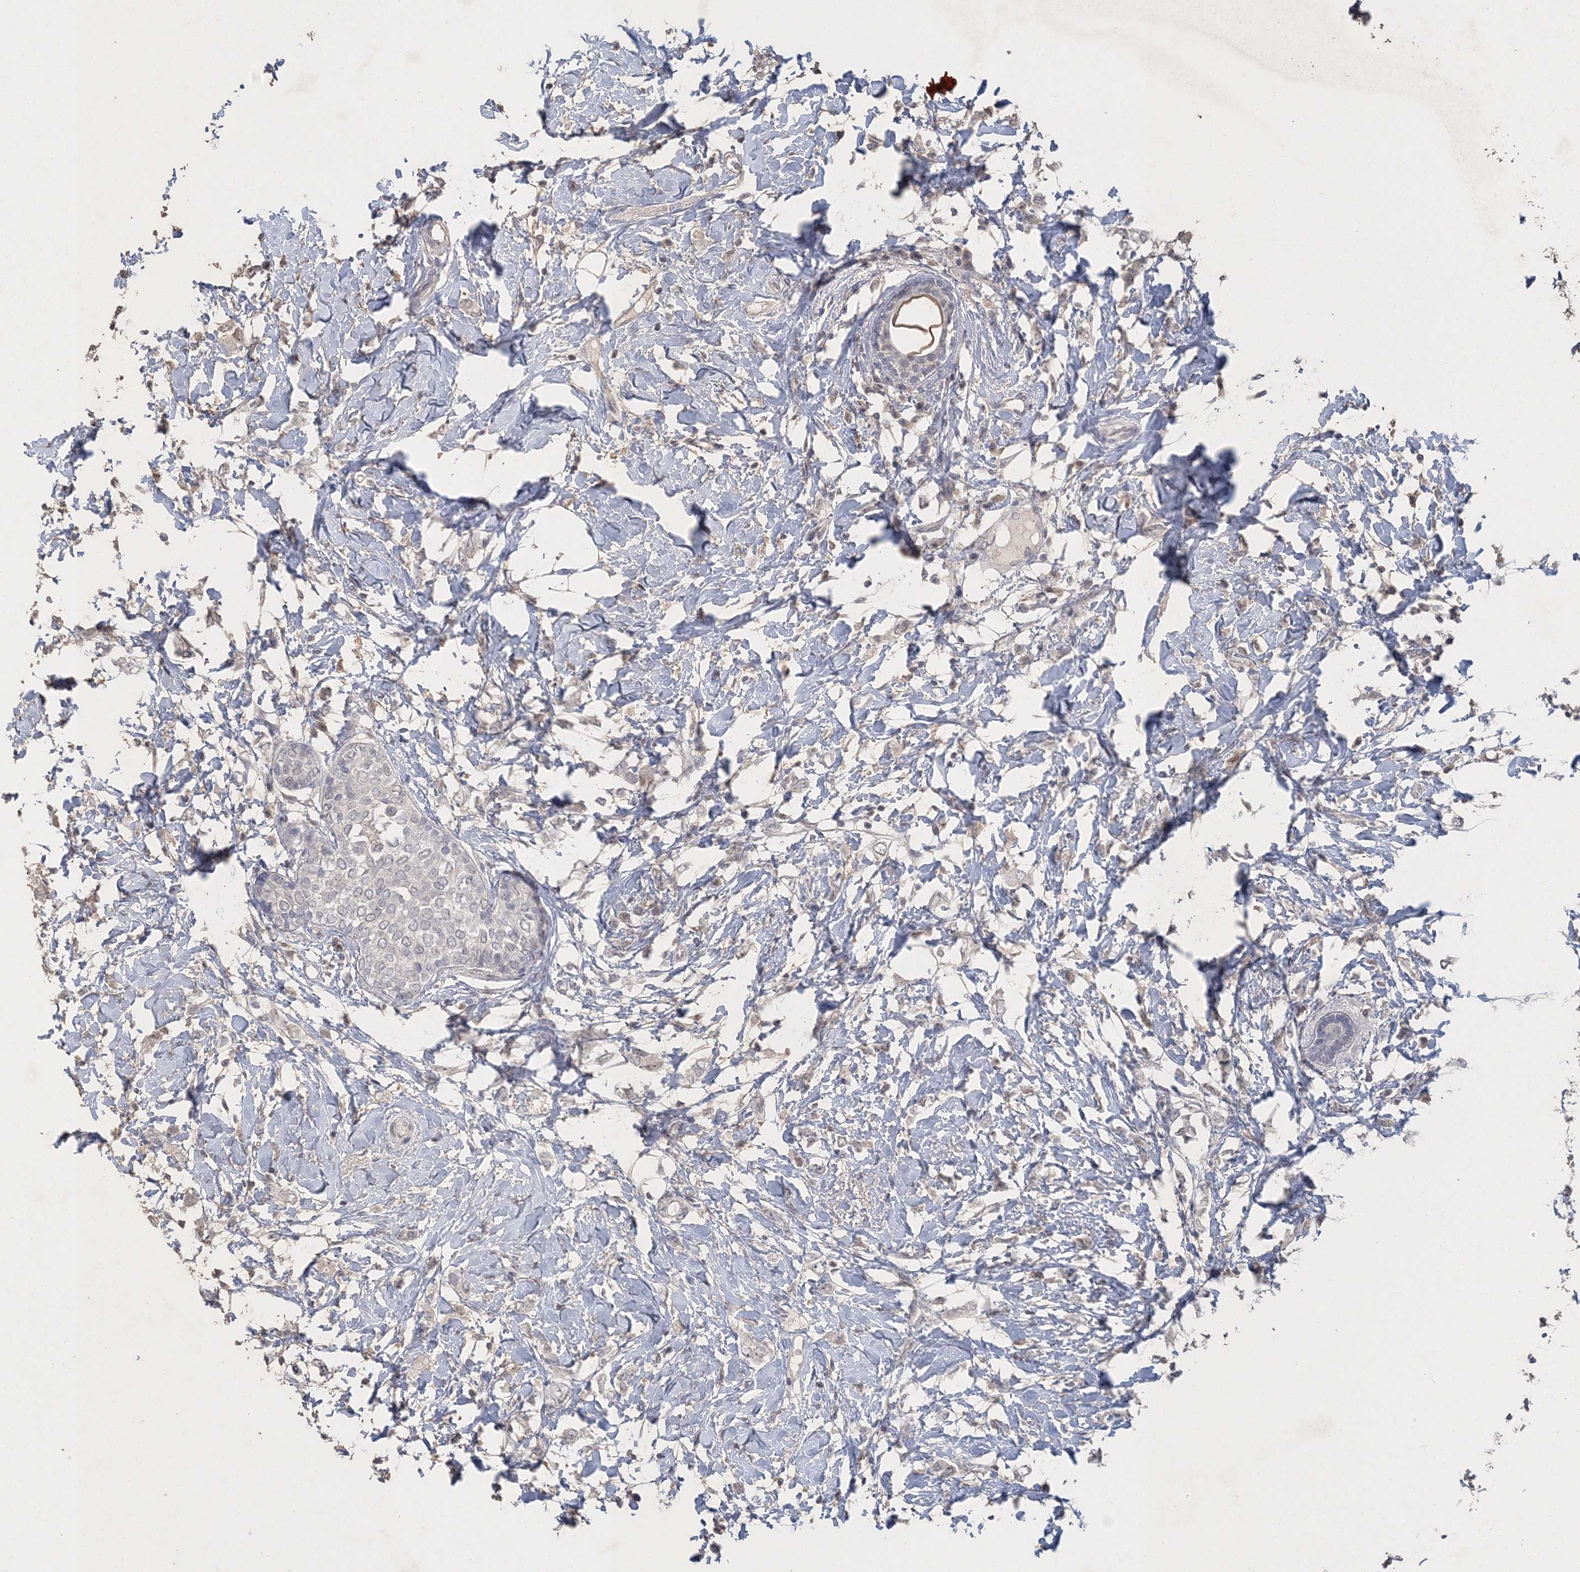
{"staining": {"intensity": "negative", "quantity": "none", "location": "none"}, "tissue": "breast cancer", "cell_type": "Tumor cells", "image_type": "cancer", "snomed": [{"axis": "morphology", "description": "Normal tissue, NOS"}, {"axis": "morphology", "description": "Lobular carcinoma"}, {"axis": "topography", "description": "Breast"}], "caption": "Human breast lobular carcinoma stained for a protein using IHC displays no positivity in tumor cells.", "gene": "UIMC1", "patient": {"sex": "female", "age": 47}}